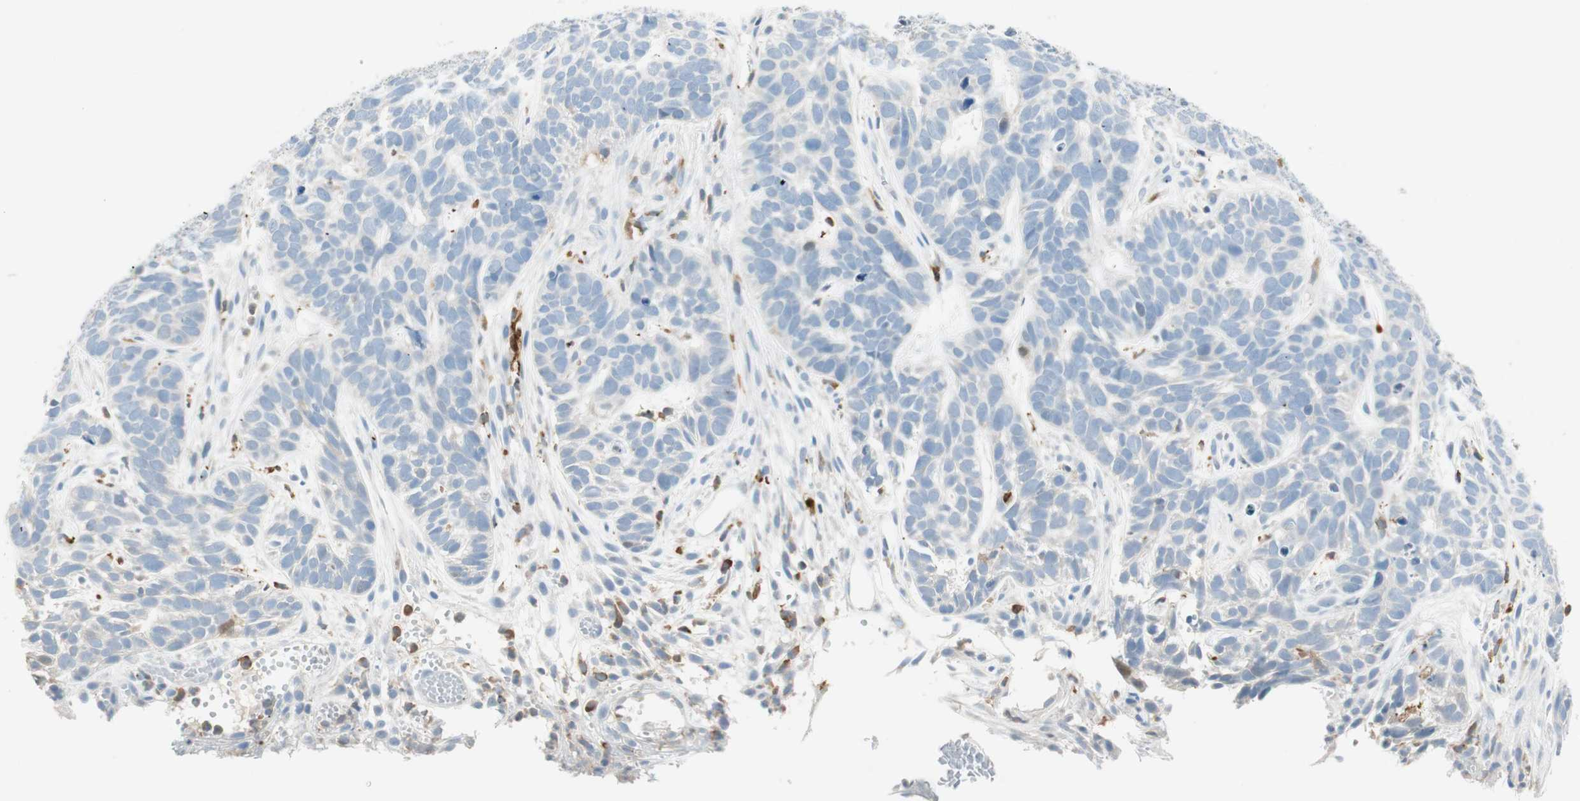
{"staining": {"intensity": "weak", "quantity": "25%-75%", "location": "cytoplasmic/membranous"}, "tissue": "skin cancer", "cell_type": "Tumor cells", "image_type": "cancer", "snomed": [{"axis": "morphology", "description": "Basal cell carcinoma"}, {"axis": "topography", "description": "Skin"}], "caption": "Brown immunohistochemical staining in skin cancer (basal cell carcinoma) exhibits weak cytoplasmic/membranous staining in approximately 25%-75% of tumor cells. (DAB (3,3'-diaminobenzidine) IHC with brightfield microscopy, high magnification).", "gene": "HPGD", "patient": {"sex": "male", "age": 87}}